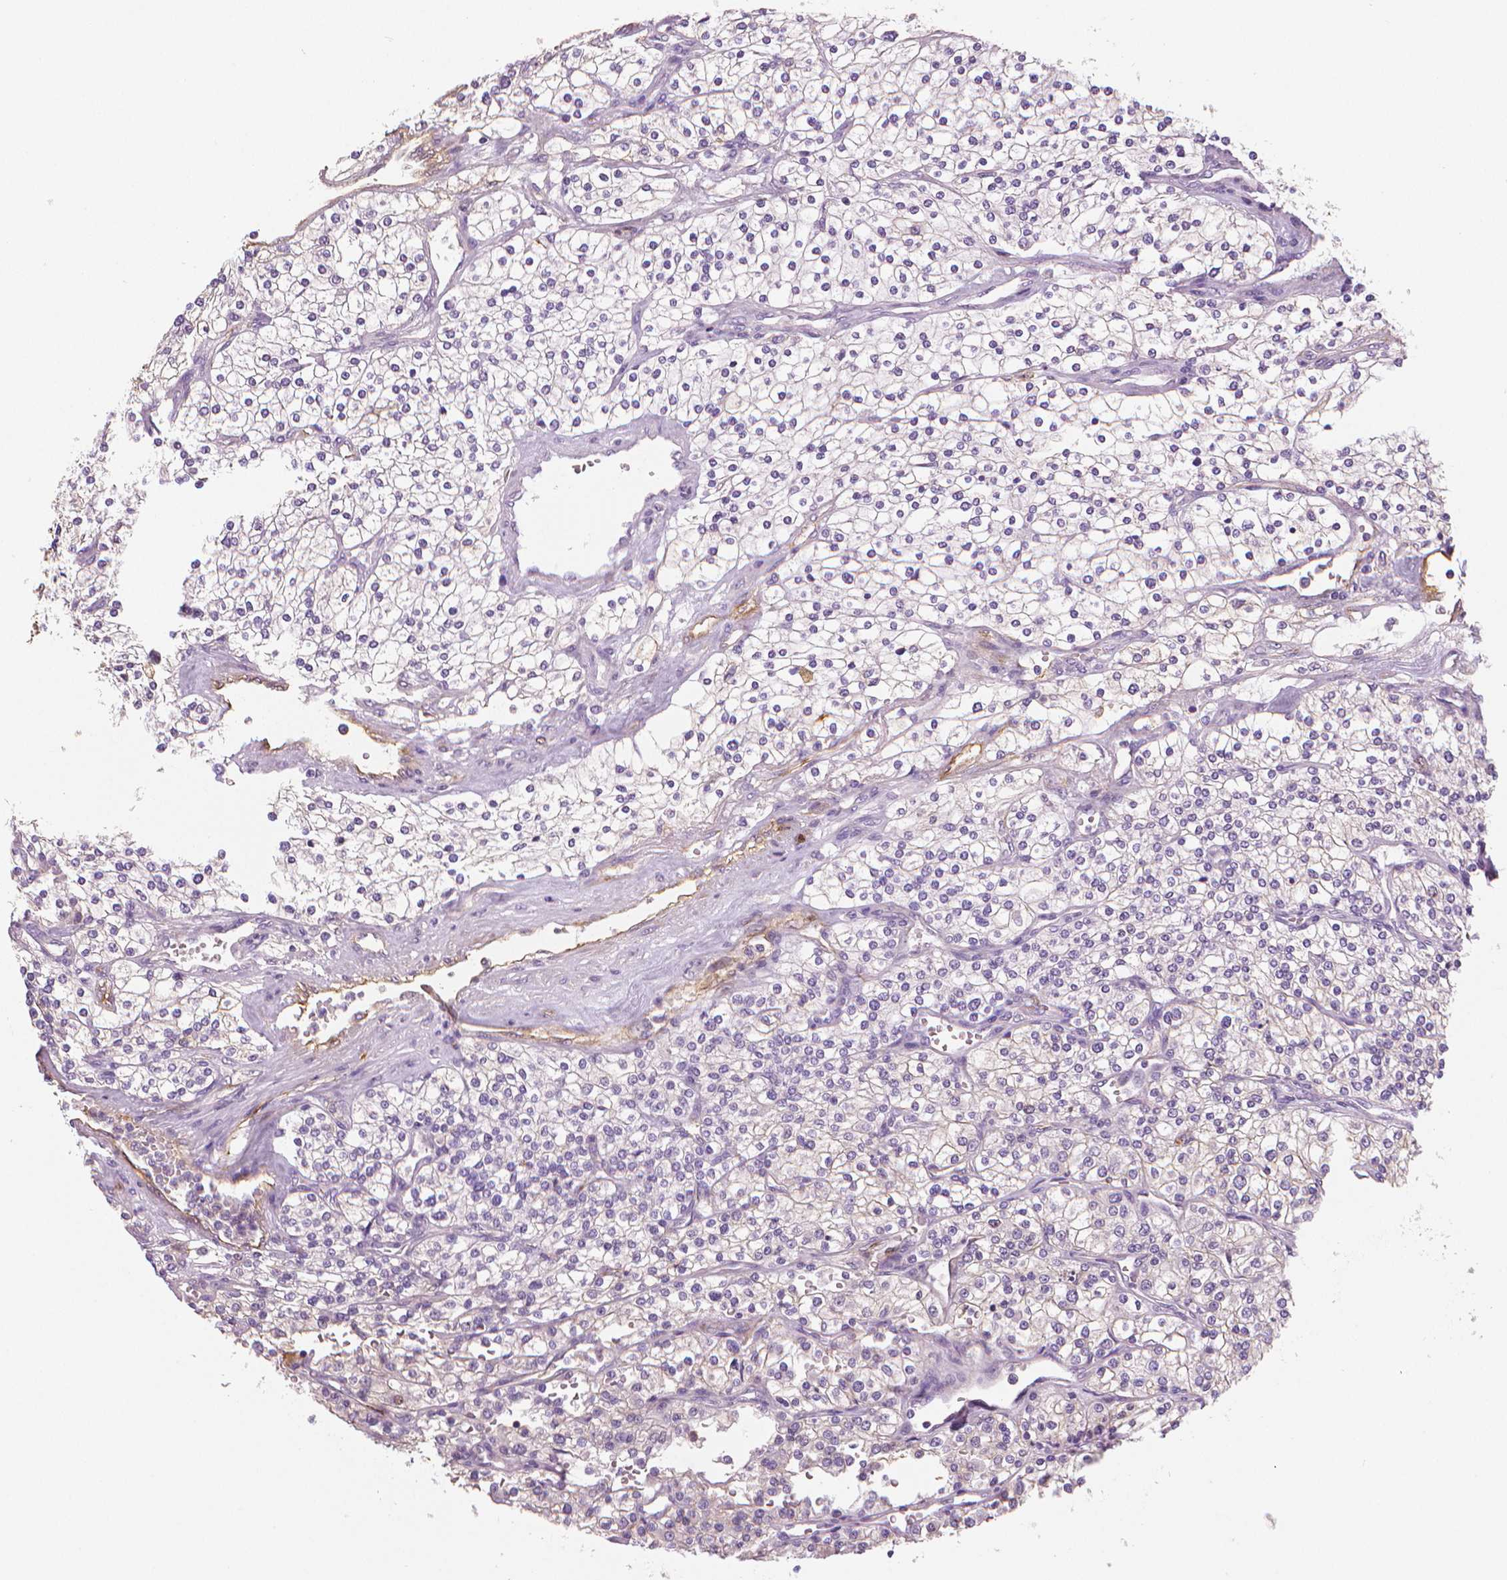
{"staining": {"intensity": "negative", "quantity": "none", "location": "none"}, "tissue": "renal cancer", "cell_type": "Tumor cells", "image_type": "cancer", "snomed": [{"axis": "morphology", "description": "Adenocarcinoma, NOS"}, {"axis": "topography", "description": "Kidney"}], "caption": "A high-resolution image shows IHC staining of adenocarcinoma (renal), which shows no significant positivity in tumor cells.", "gene": "MKI67", "patient": {"sex": "male", "age": 80}}